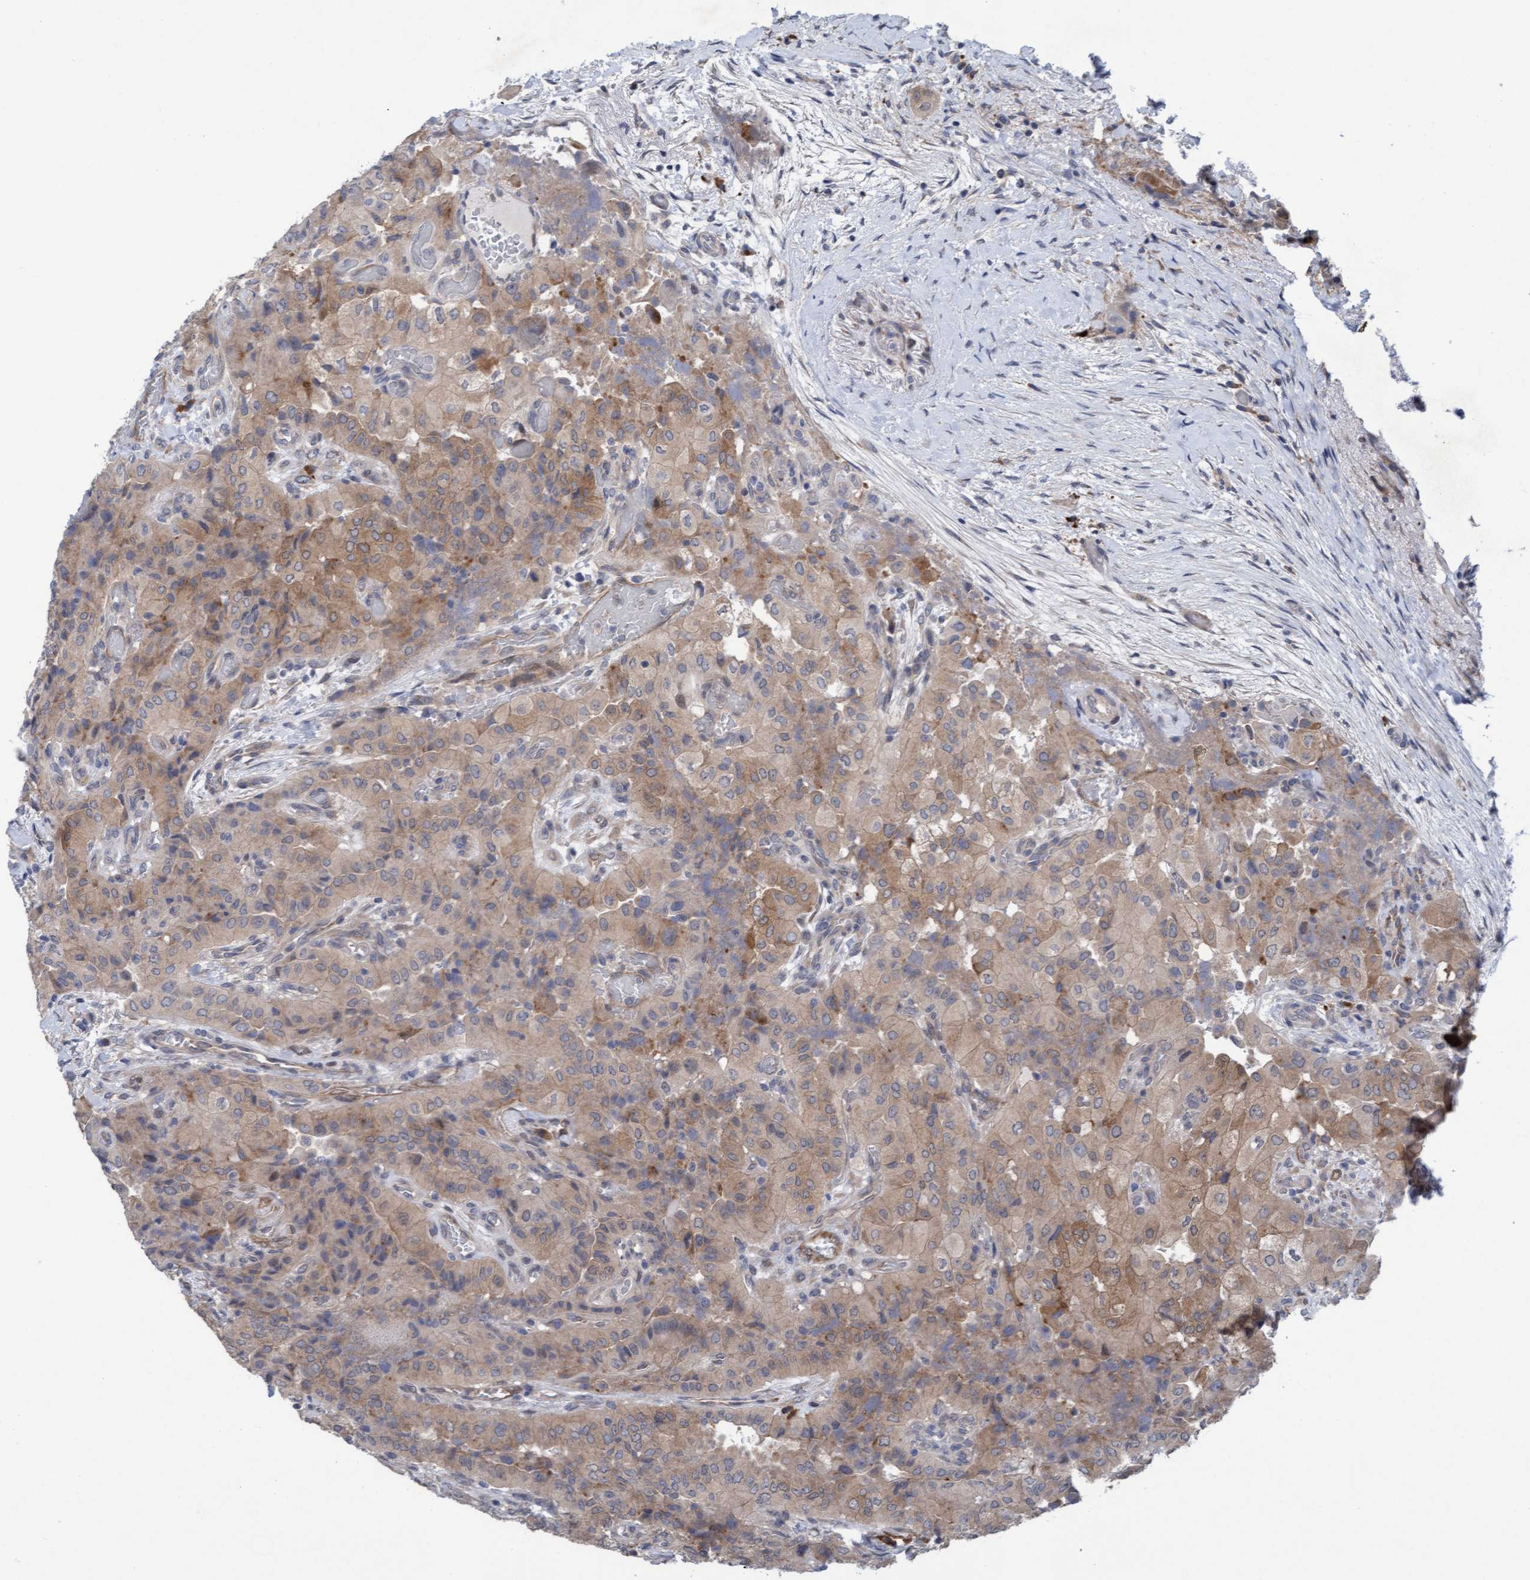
{"staining": {"intensity": "moderate", "quantity": ">75%", "location": "cytoplasmic/membranous"}, "tissue": "thyroid cancer", "cell_type": "Tumor cells", "image_type": "cancer", "snomed": [{"axis": "morphology", "description": "Papillary adenocarcinoma, NOS"}, {"axis": "topography", "description": "Thyroid gland"}], "caption": "Thyroid papillary adenocarcinoma stained with a brown dye demonstrates moderate cytoplasmic/membranous positive positivity in about >75% of tumor cells.", "gene": "PLCD1", "patient": {"sex": "female", "age": 59}}